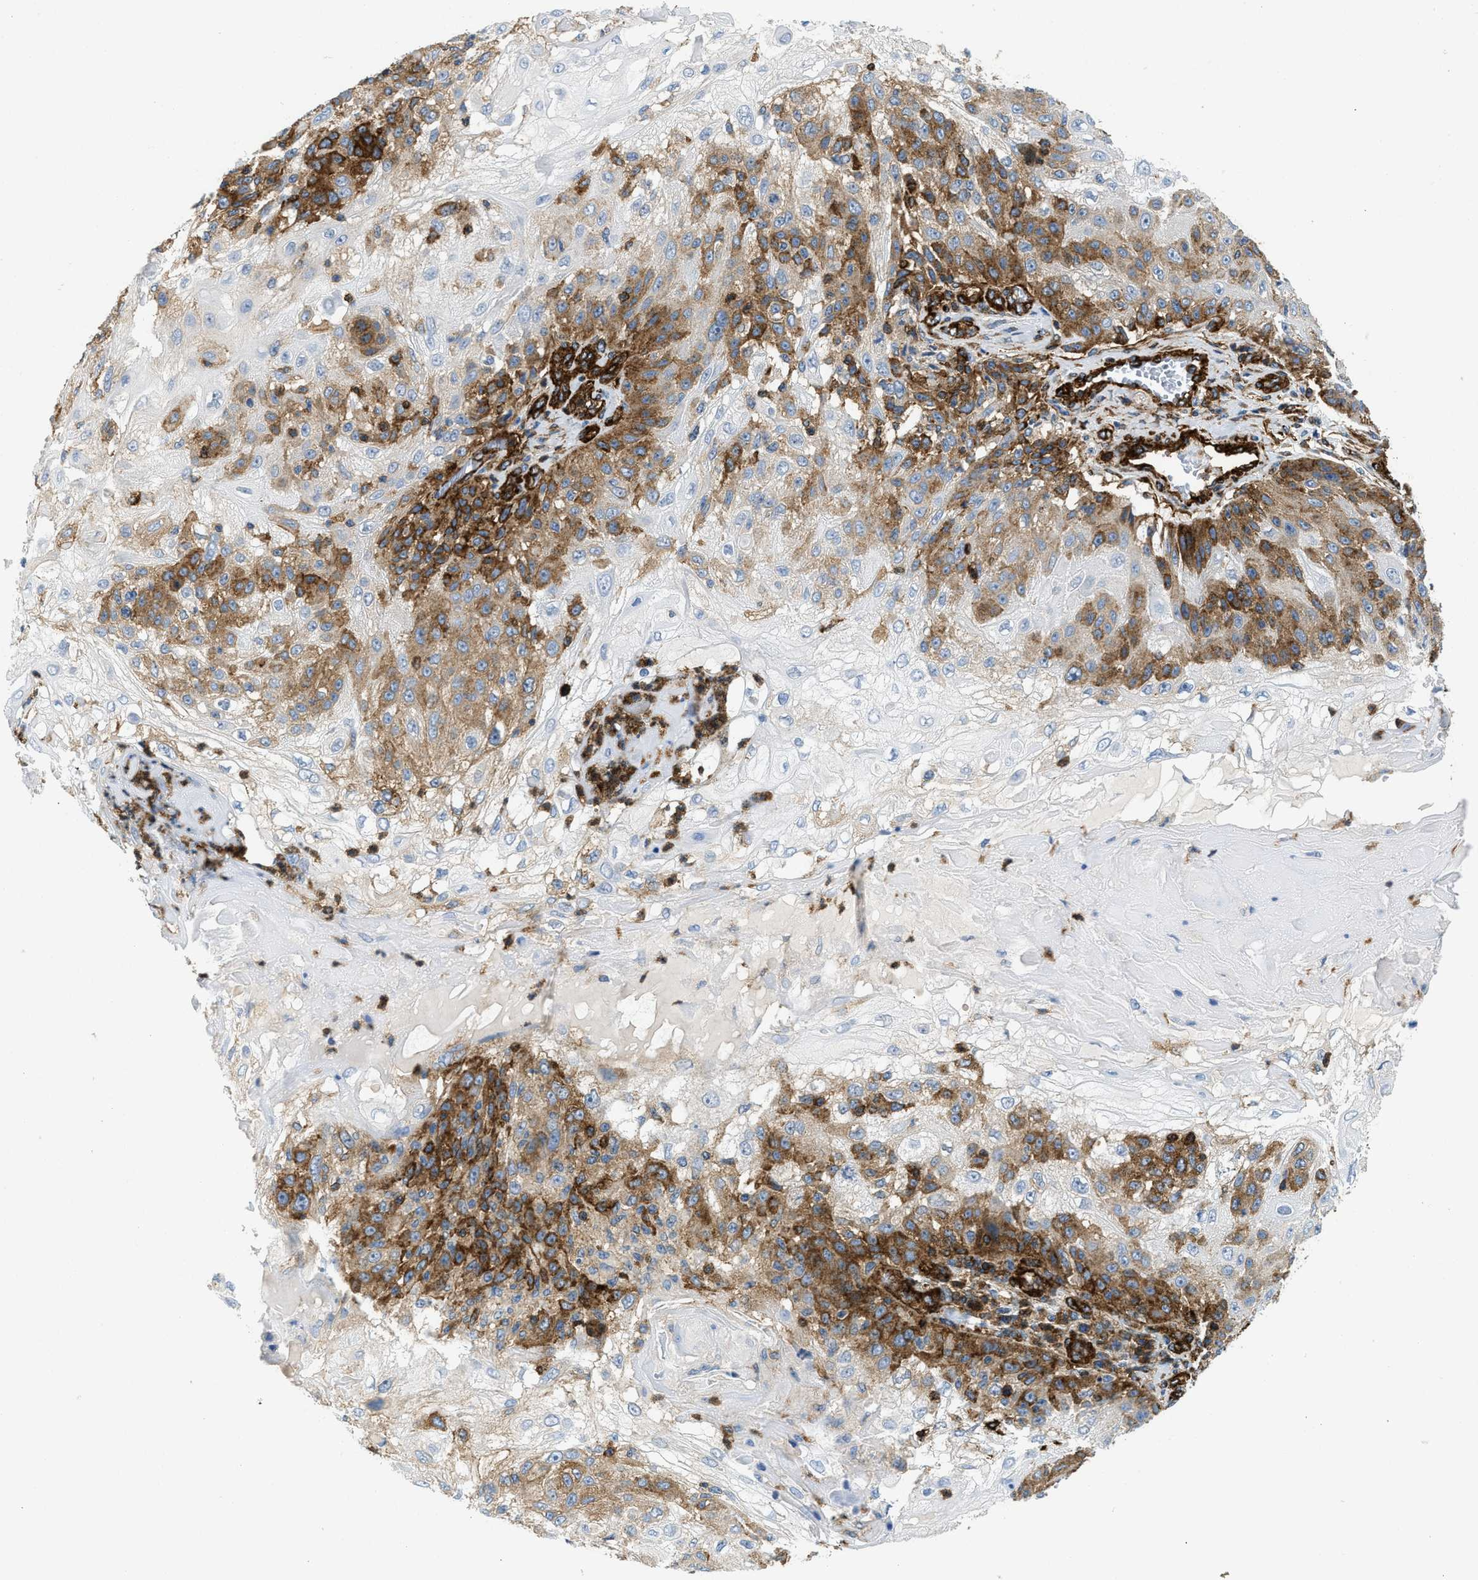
{"staining": {"intensity": "moderate", "quantity": "25%-75%", "location": "cytoplasmic/membranous"}, "tissue": "skin cancer", "cell_type": "Tumor cells", "image_type": "cancer", "snomed": [{"axis": "morphology", "description": "Normal tissue, NOS"}, {"axis": "morphology", "description": "Squamous cell carcinoma, NOS"}, {"axis": "topography", "description": "Skin"}], "caption": "Skin cancer (squamous cell carcinoma) tissue exhibits moderate cytoplasmic/membranous positivity in approximately 25%-75% of tumor cells, visualized by immunohistochemistry.", "gene": "HIP1", "patient": {"sex": "female", "age": 83}}